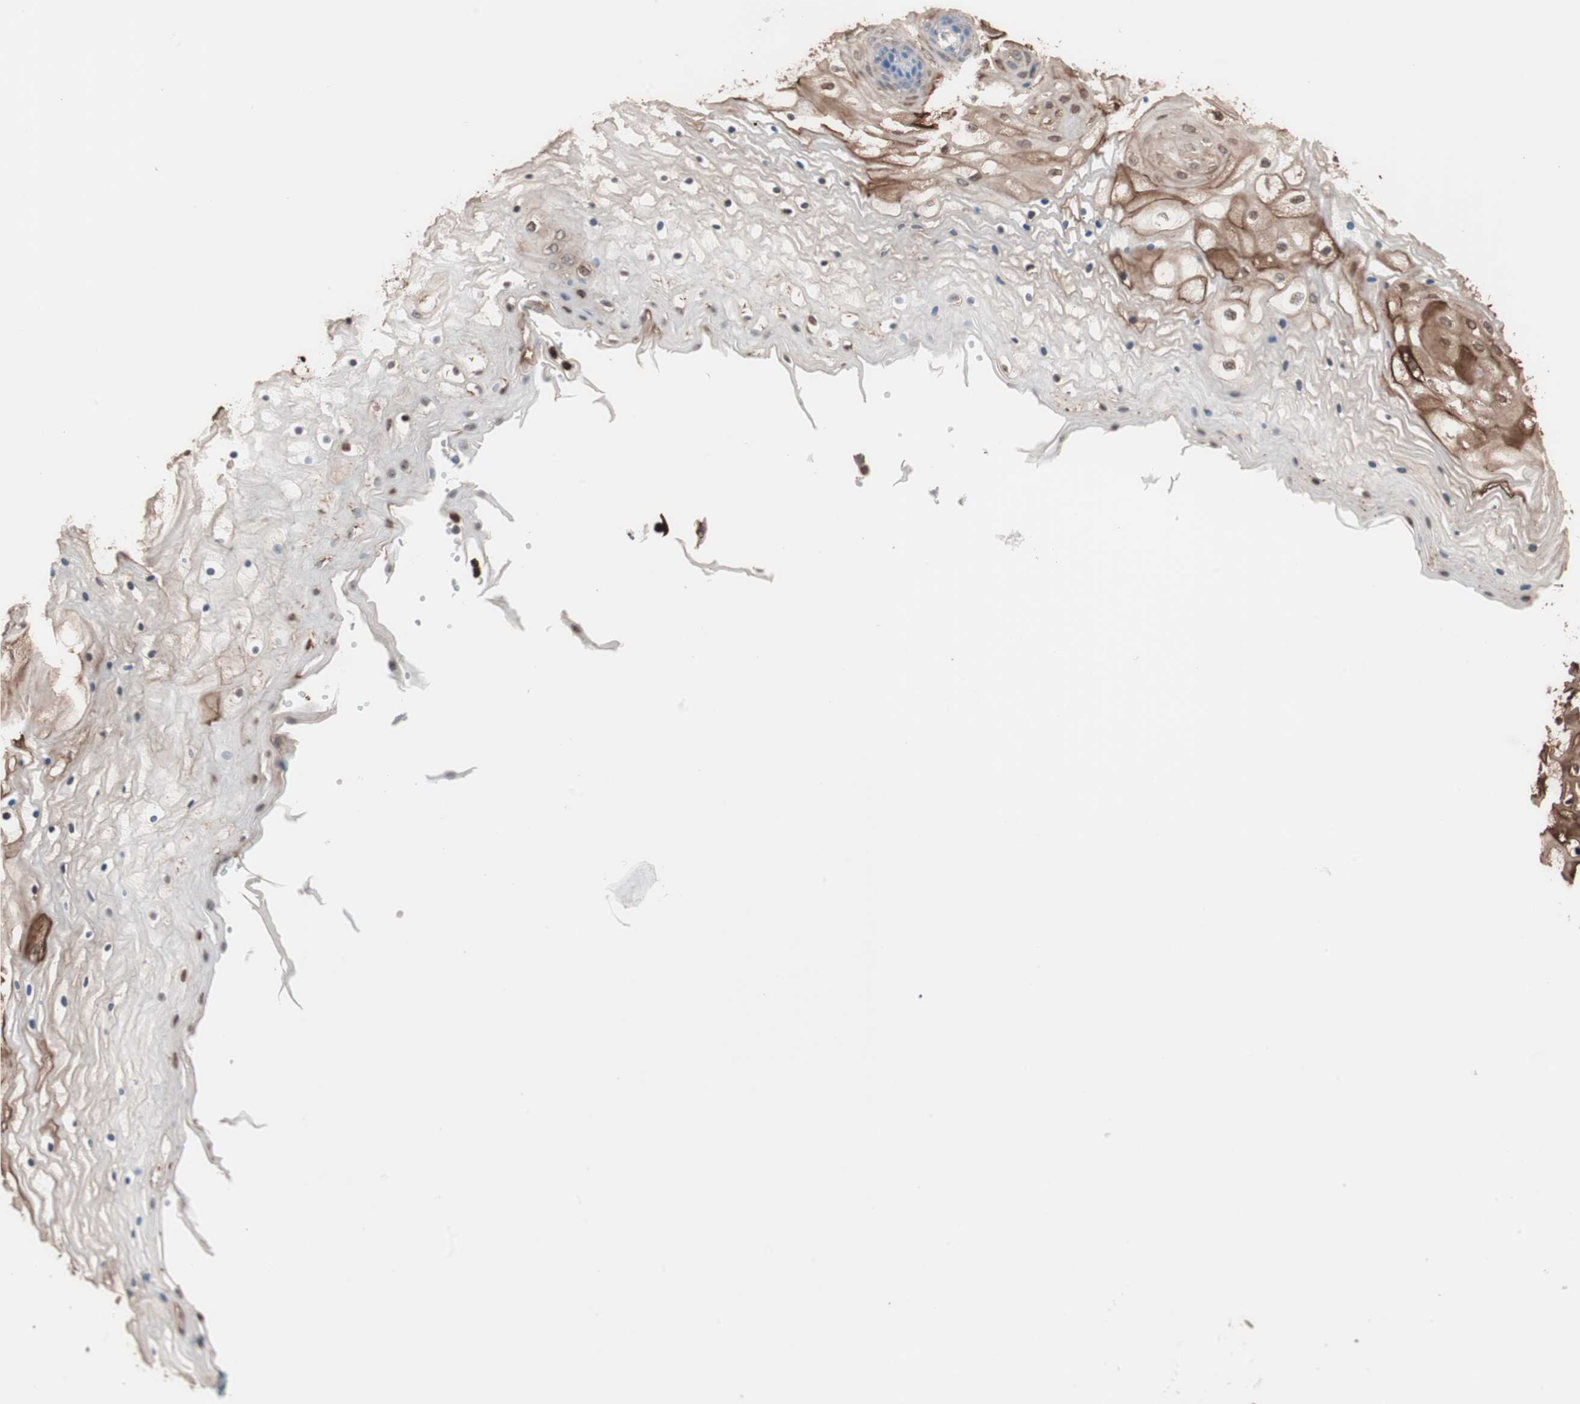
{"staining": {"intensity": "strong", "quantity": "25%-75%", "location": "cytoplasmic/membranous"}, "tissue": "vagina", "cell_type": "Squamous epithelial cells", "image_type": "normal", "snomed": [{"axis": "morphology", "description": "Normal tissue, NOS"}, {"axis": "topography", "description": "Vagina"}], "caption": "Vagina stained for a protein reveals strong cytoplasmic/membranous positivity in squamous epithelial cells. The staining was performed using DAB, with brown indicating positive protein expression. Nuclei are stained blue with hematoxylin.", "gene": "CLEC4D", "patient": {"sex": "female", "age": 34}}